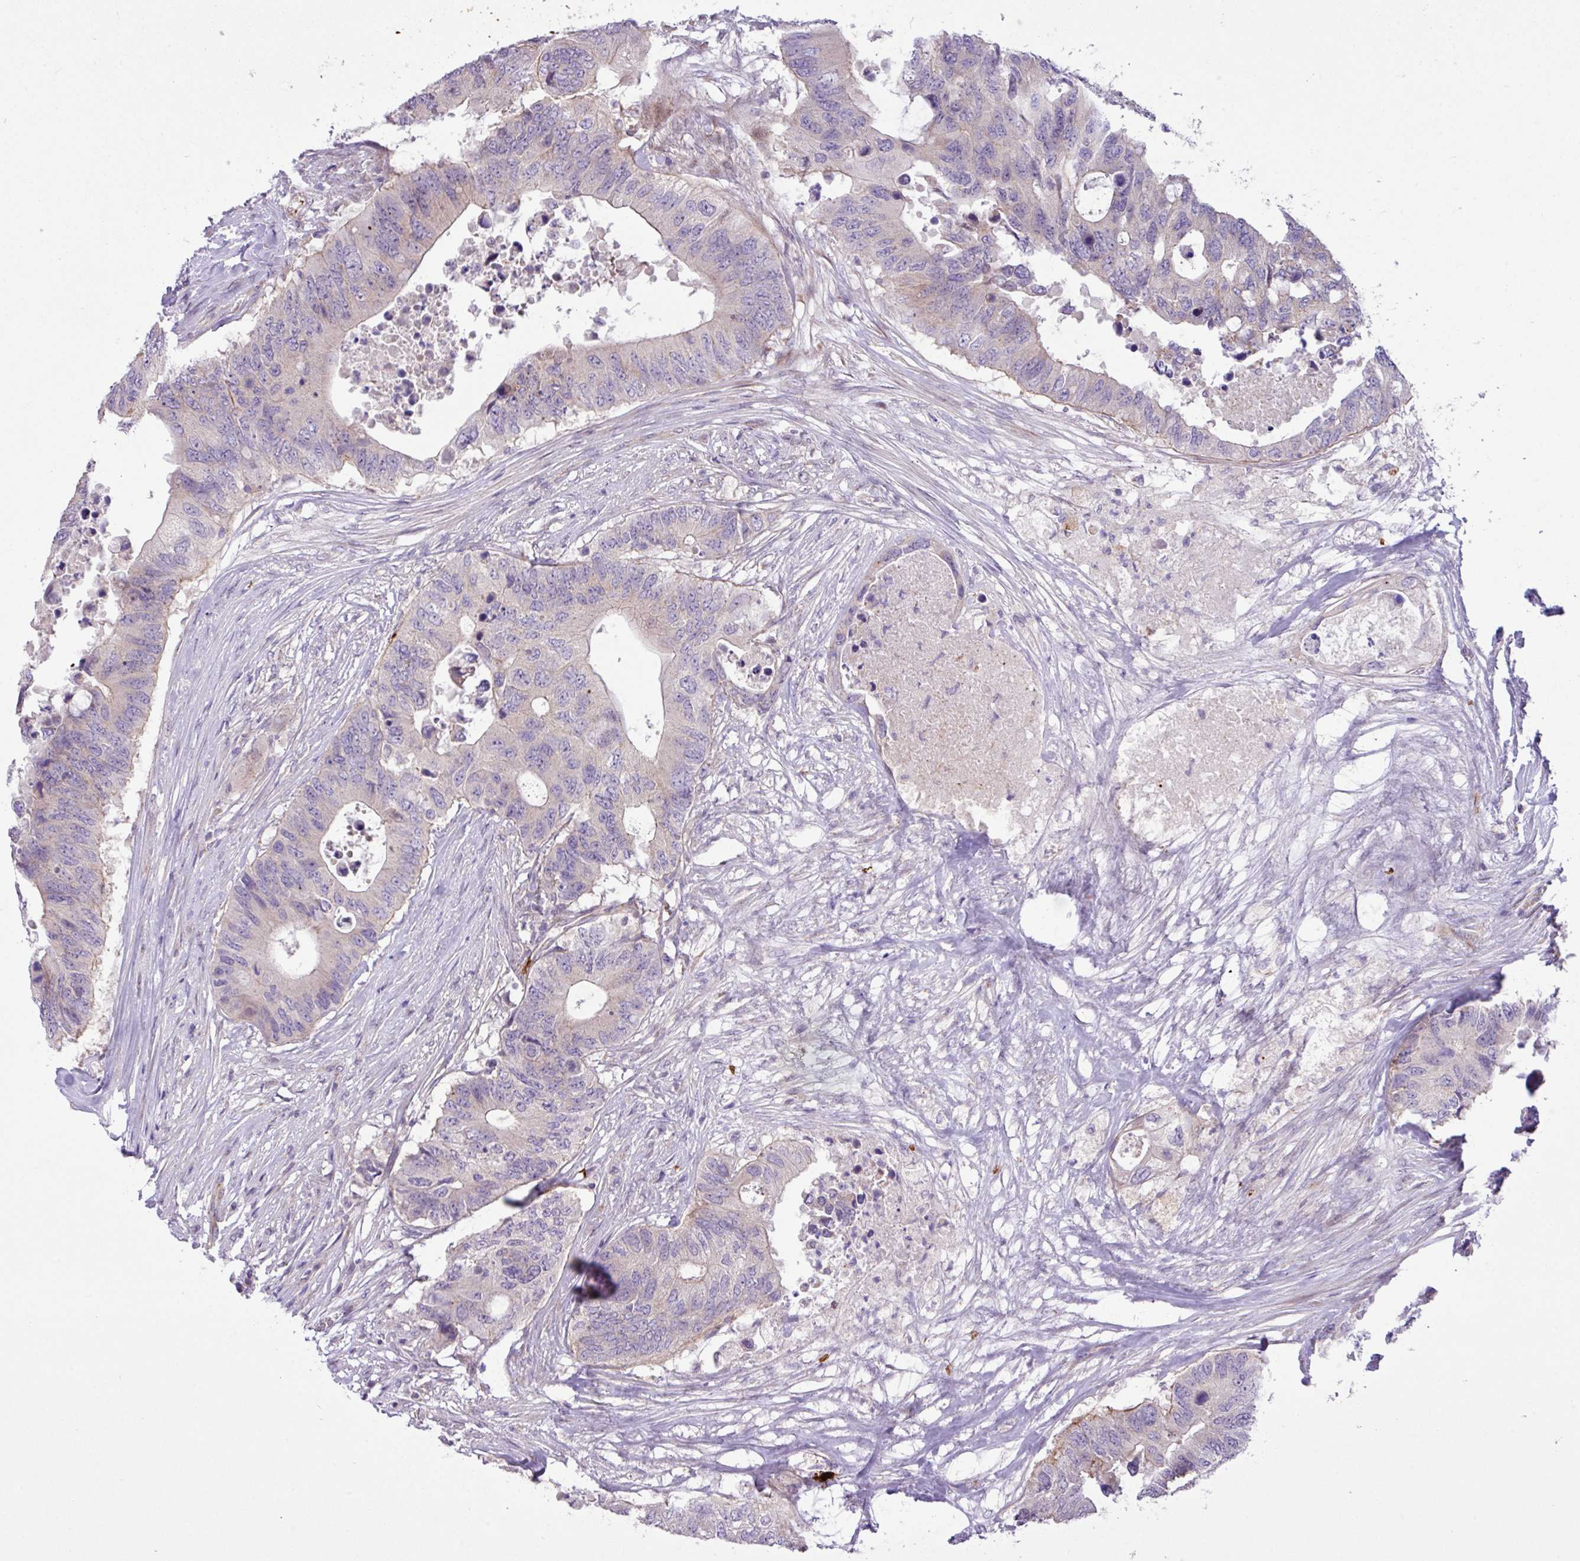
{"staining": {"intensity": "negative", "quantity": "none", "location": "none"}, "tissue": "colorectal cancer", "cell_type": "Tumor cells", "image_type": "cancer", "snomed": [{"axis": "morphology", "description": "Adenocarcinoma, NOS"}, {"axis": "topography", "description": "Colon"}], "caption": "IHC of human adenocarcinoma (colorectal) exhibits no positivity in tumor cells.", "gene": "RAD21L1", "patient": {"sex": "male", "age": 71}}